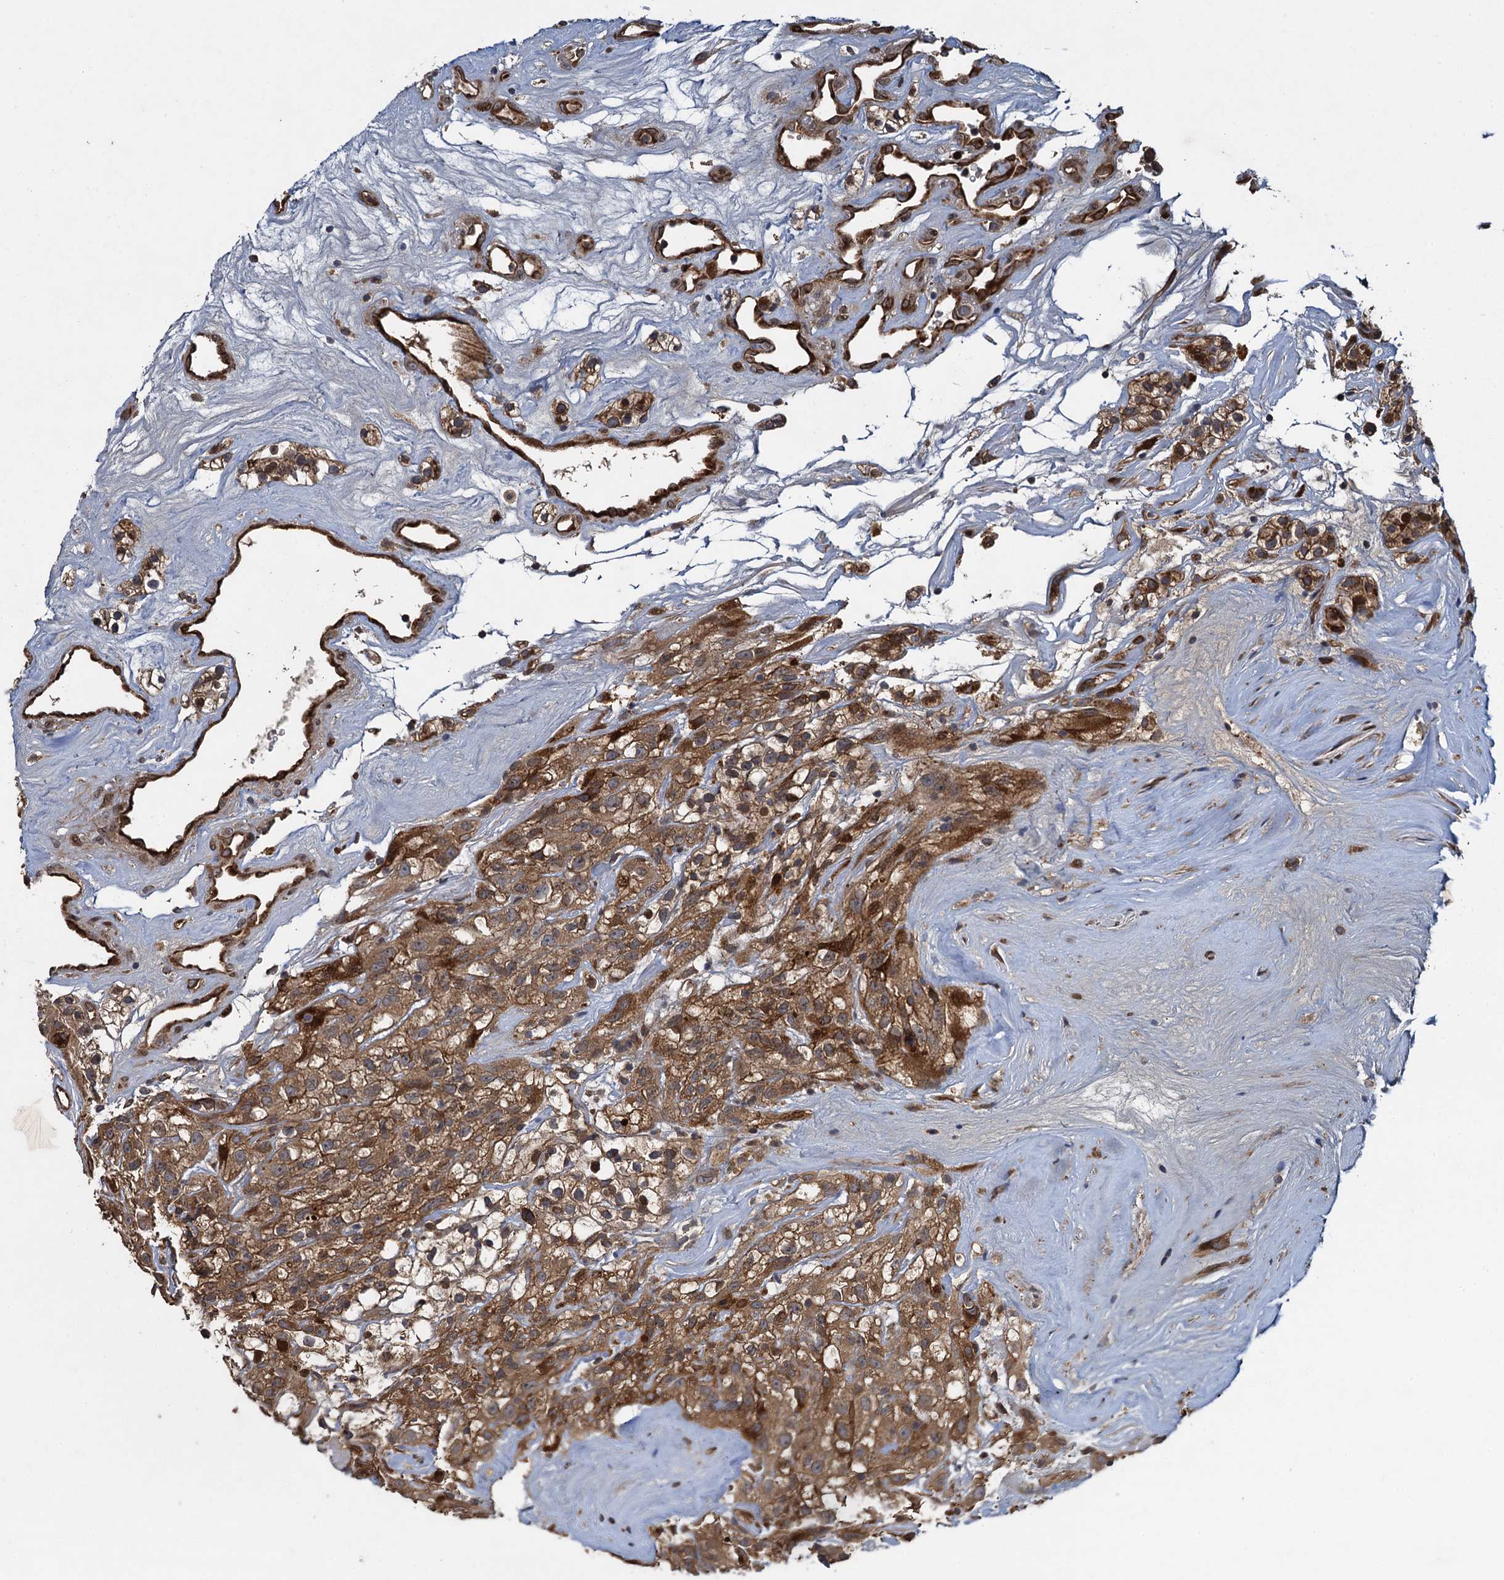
{"staining": {"intensity": "moderate", "quantity": ">75%", "location": "cytoplasmic/membranous,nuclear"}, "tissue": "renal cancer", "cell_type": "Tumor cells", "image_type": "cancer", "snomed": [{"axis": "morphology", "description": "Adenocarcinoma, NOS"}, {"axis": "topography", "description": "Kidney"}], "caption": "Moderate cytoplasmic/membranous and nuclear positivity for a protein is seen in about >75% of tumor cells of renal cancer using immunohistochemistry (IHC).", "gene": "RHOBTB1", "patient": {"sex": "female", "age": 57}}